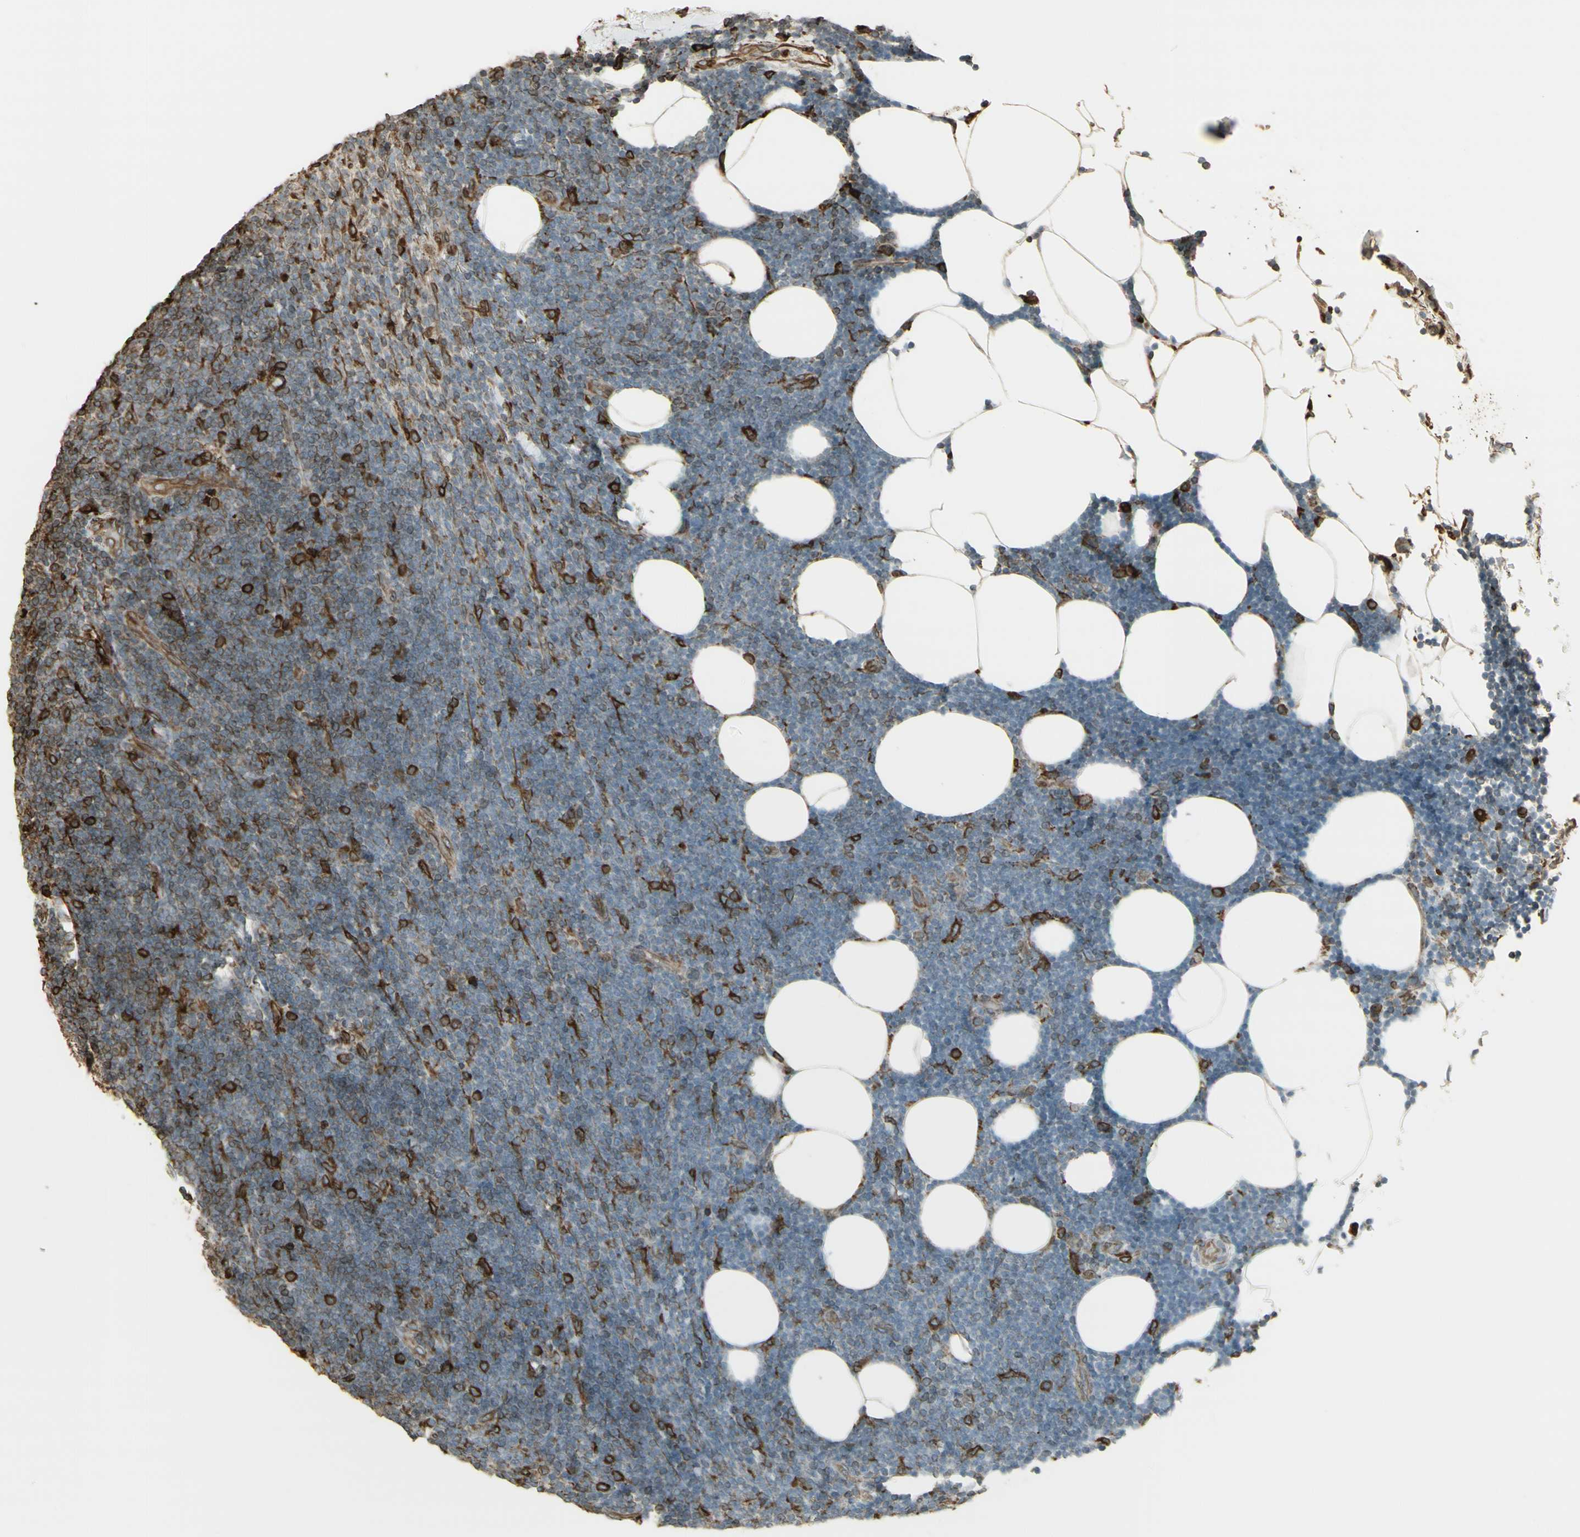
{"staining": {"intensity": "strong", "quantity": "<25%", "location": "cytoplasmic/membranous"}, "tissue": "lymphoma", "cell_type": "Tumor cells", "image_type": "cancer", "snomed": [{"axis": "morphology", "description": "Malignant lymphoma, non-Hodgkin's type, Low grade"}, {"axis": "topography", "description": "Lymph node"}], "caption": "Immunohistochemistry (DAB (3,3'-diaminobenzidine)) staining of malignant lymphoma, non-Hodgkin's type (low-grade) displays strong cytoplasmic/membranous protein staining in about <25% of tumor cells.", "gene": "CANX", "patient": {"sex": "male", "age": 66}}